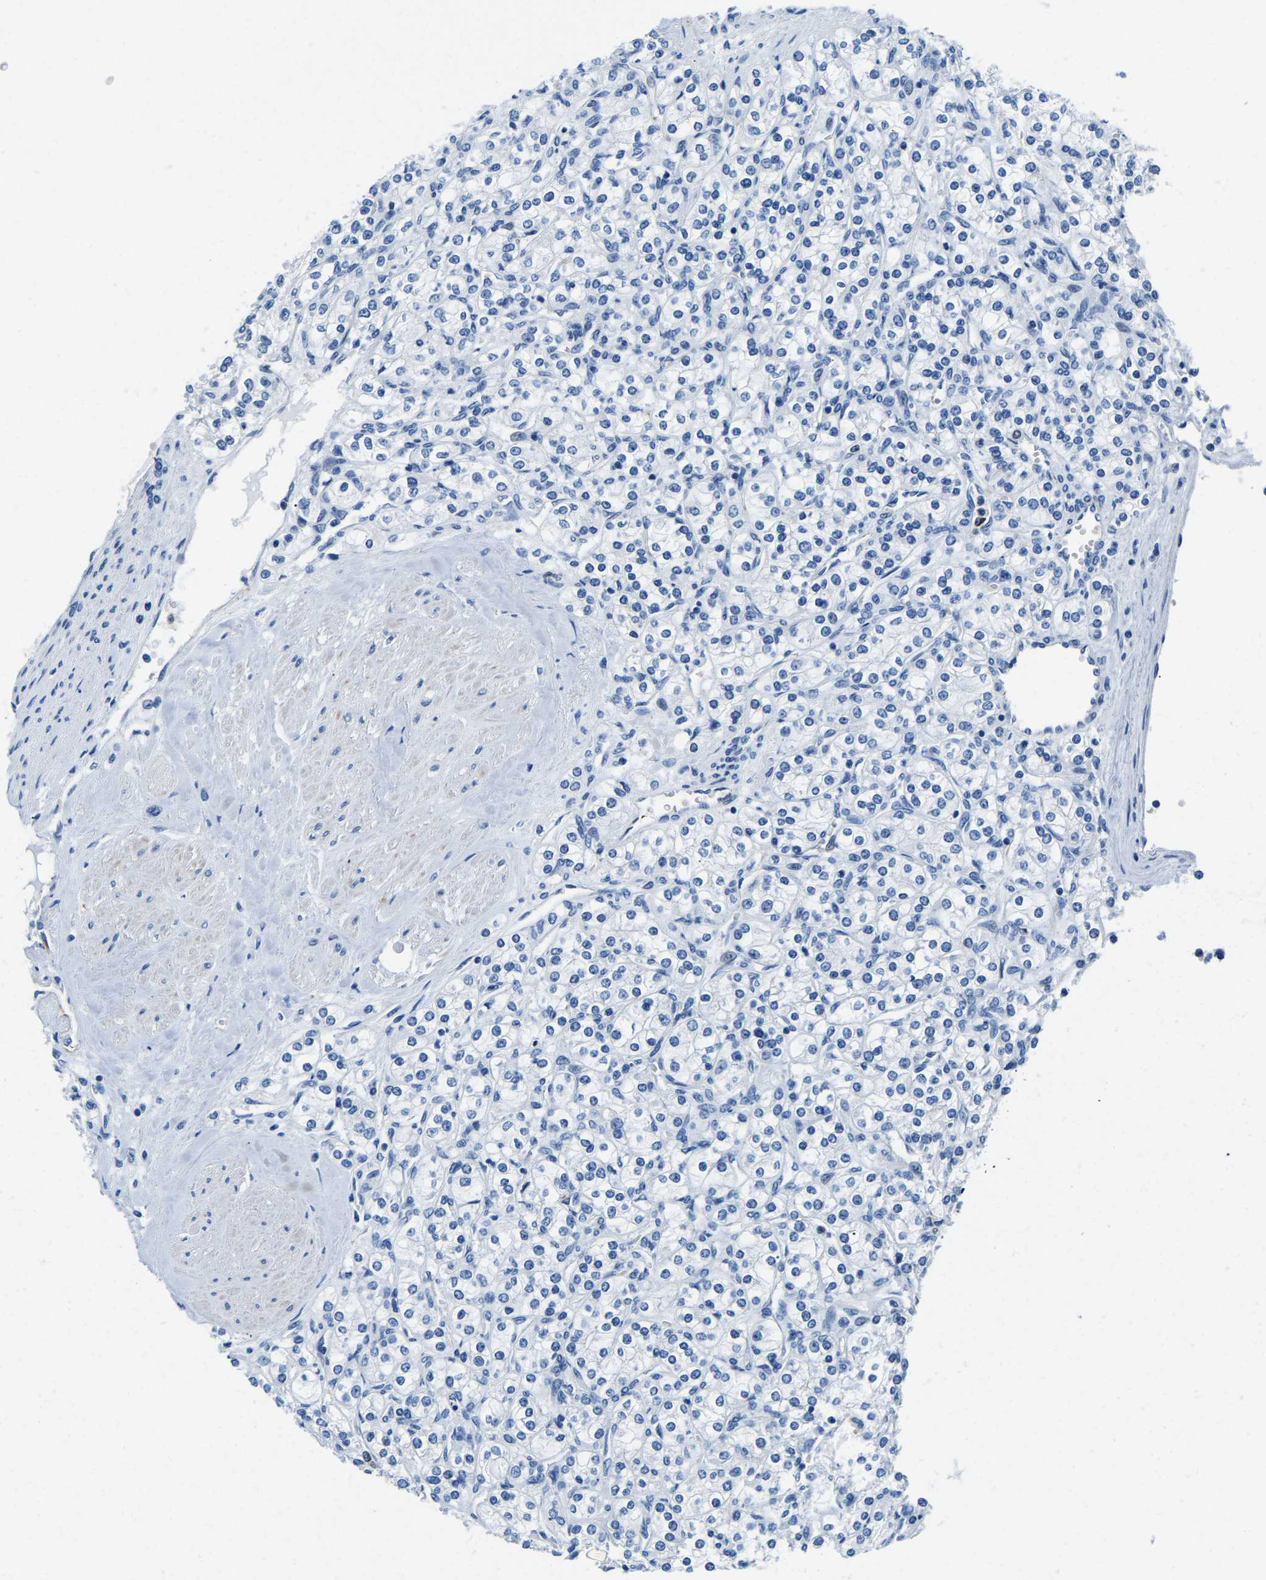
{"staining": {"intensity": "negative", "quantity": "none", "location": "none"}, "tissue": "renal cancer", "cell_type": "Tumor cells", "image_type": "cancer", "snomed": [{"axis": "morphology", "description": "Adenocarcinoma, NOS"}, {"axis": "topography", "description": "Kidney"}], "caption": "DAB (3,3'-diaminobenzidine) immunohistochemical staining of human renal cancer (adenocarcinoma) displays no significant staining in tumor cells.", "gene": "MS4A3", "patient": {"sex": "male", "age": 77}}